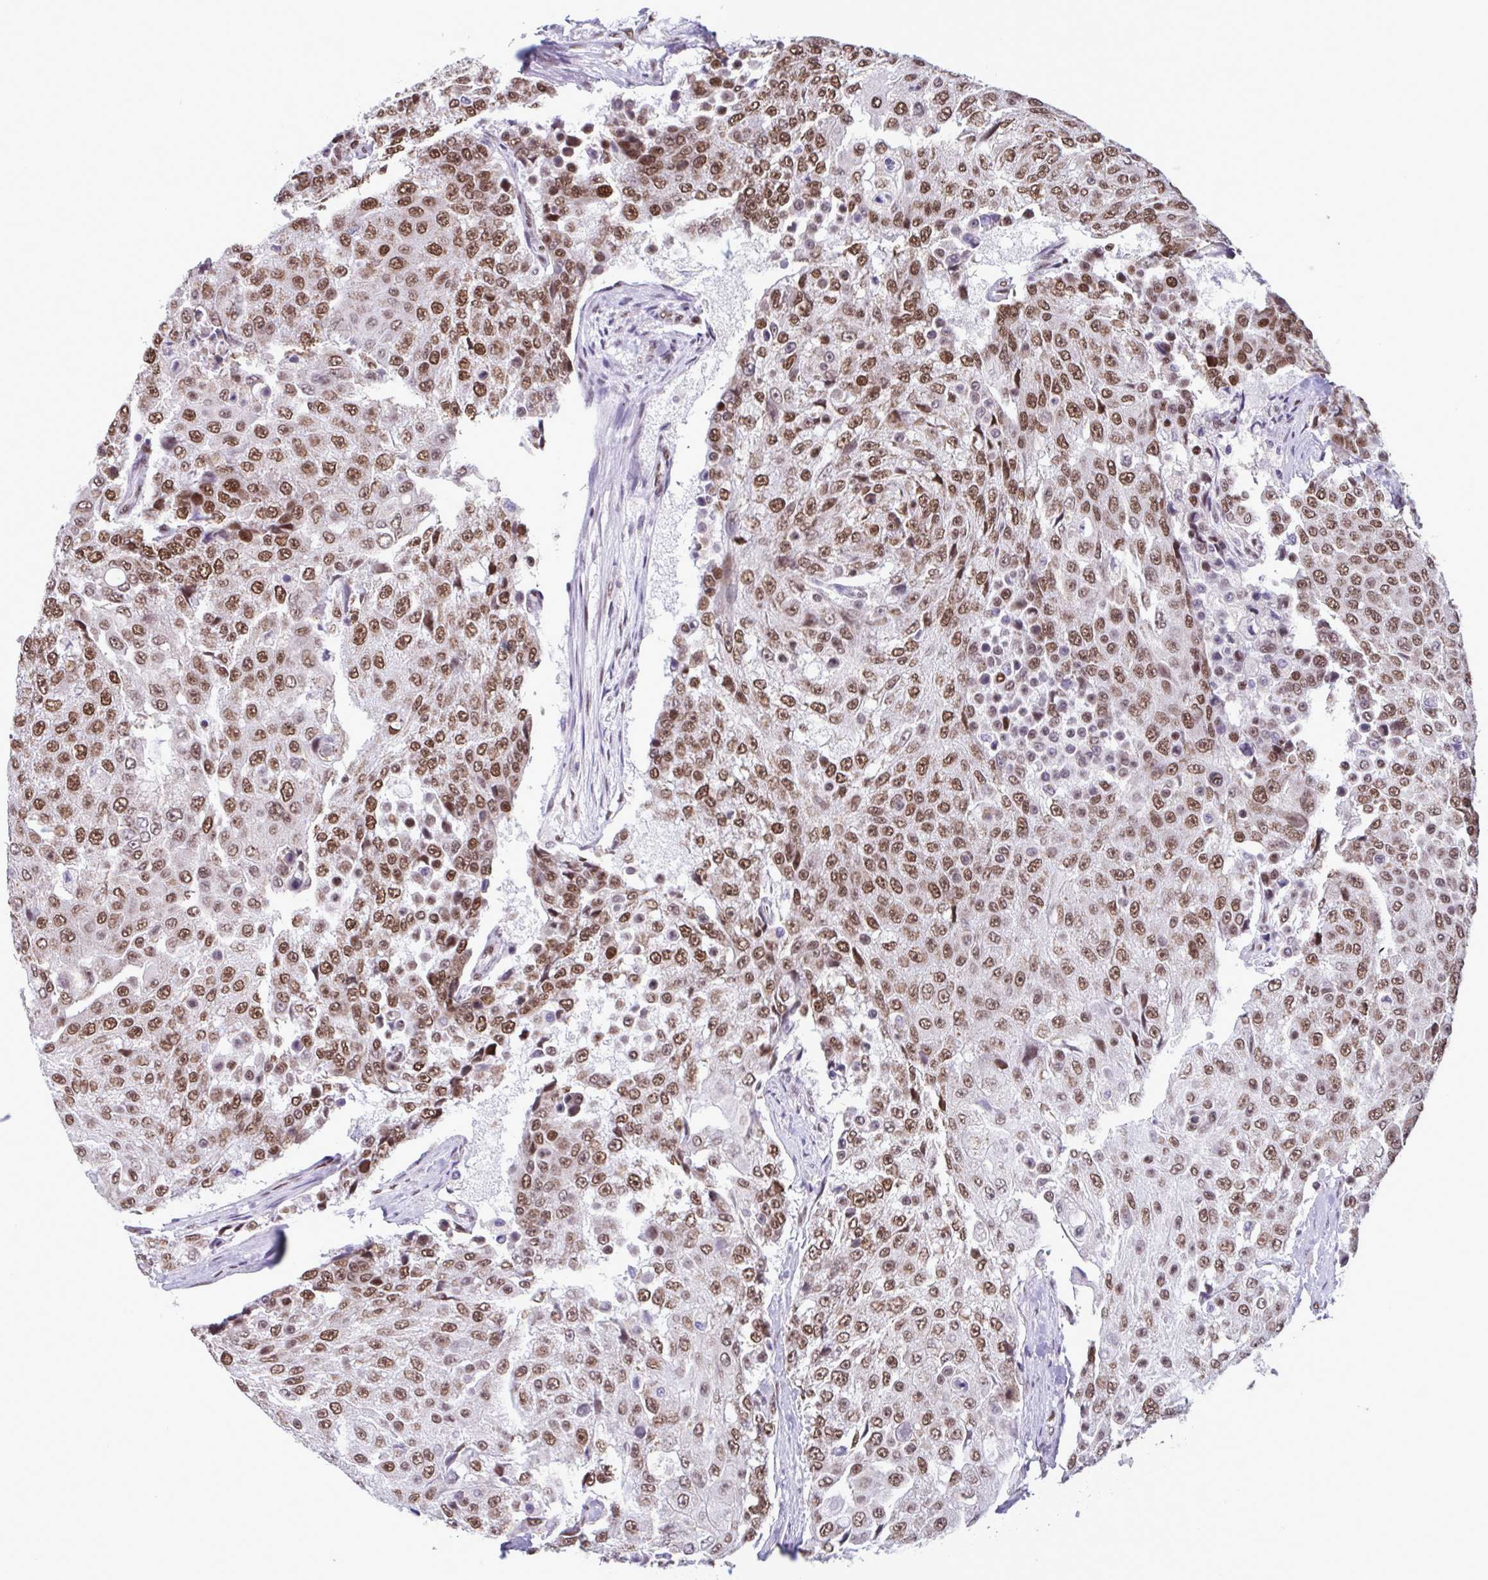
{"staining": {"intensity": "moderate", "quantity": ">75%", "location": "nuclear"}, "tissue": "urothelial cancer", "cell_type": "Tumor cells", "image_type": "cancer", "snomed": [{"axis": "morphology", "description": "Urothelial carcinoma, High grade"}, {"axis": "topography", "description": "Urinary bladder"}], "caption": "There is medium levels of moderate nuclear positivity in tumor cells of high-grade urothelial carcinoma, as demonstrated by immunohistochemical staining (brown color).", "gene": "TIMM21", "patient": {"sex": "female", "age": 63}}